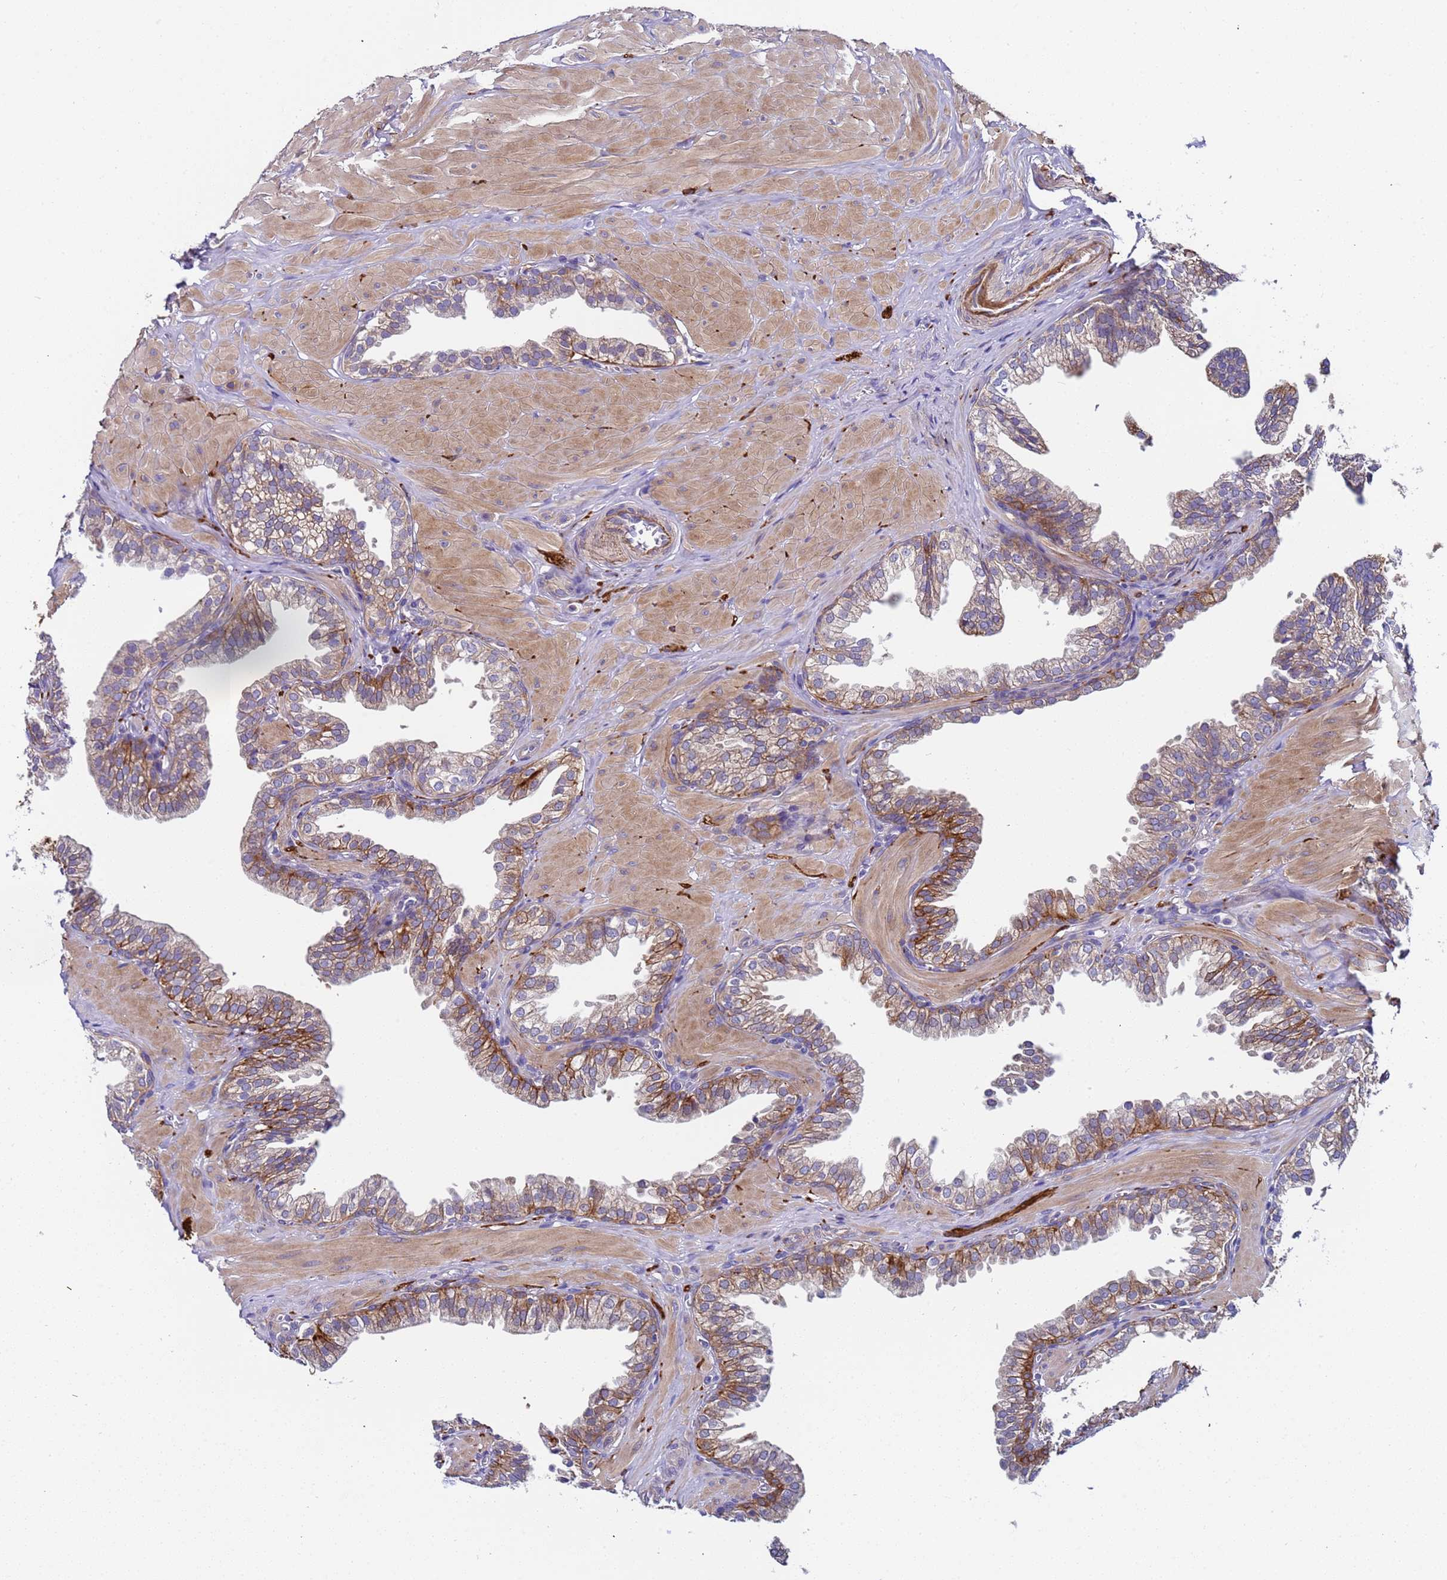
{"staining": {"intensity": "strong", "quantity": "<25%", "location": "cytoplasmic/membranous"}, "tissue": "prostate", "cell_type": "Glandular cells", "image_type": "normal", "snomed": [{"axis": "morphology", "description": "Normal tissue, NOS"}, {"axis": "topography", "description": "Prostate"}, {"axis": "topography", "description": "Peripheral nerve tissue"}], "caption": "Unremarkable prostate reveals strong cytoplasmic/membranous staining in approximately <25% of glandular cells, visualized by immunohistochemistry.", "gene": "PAQR7", "patient": {"sex": "male", "age": 55}}